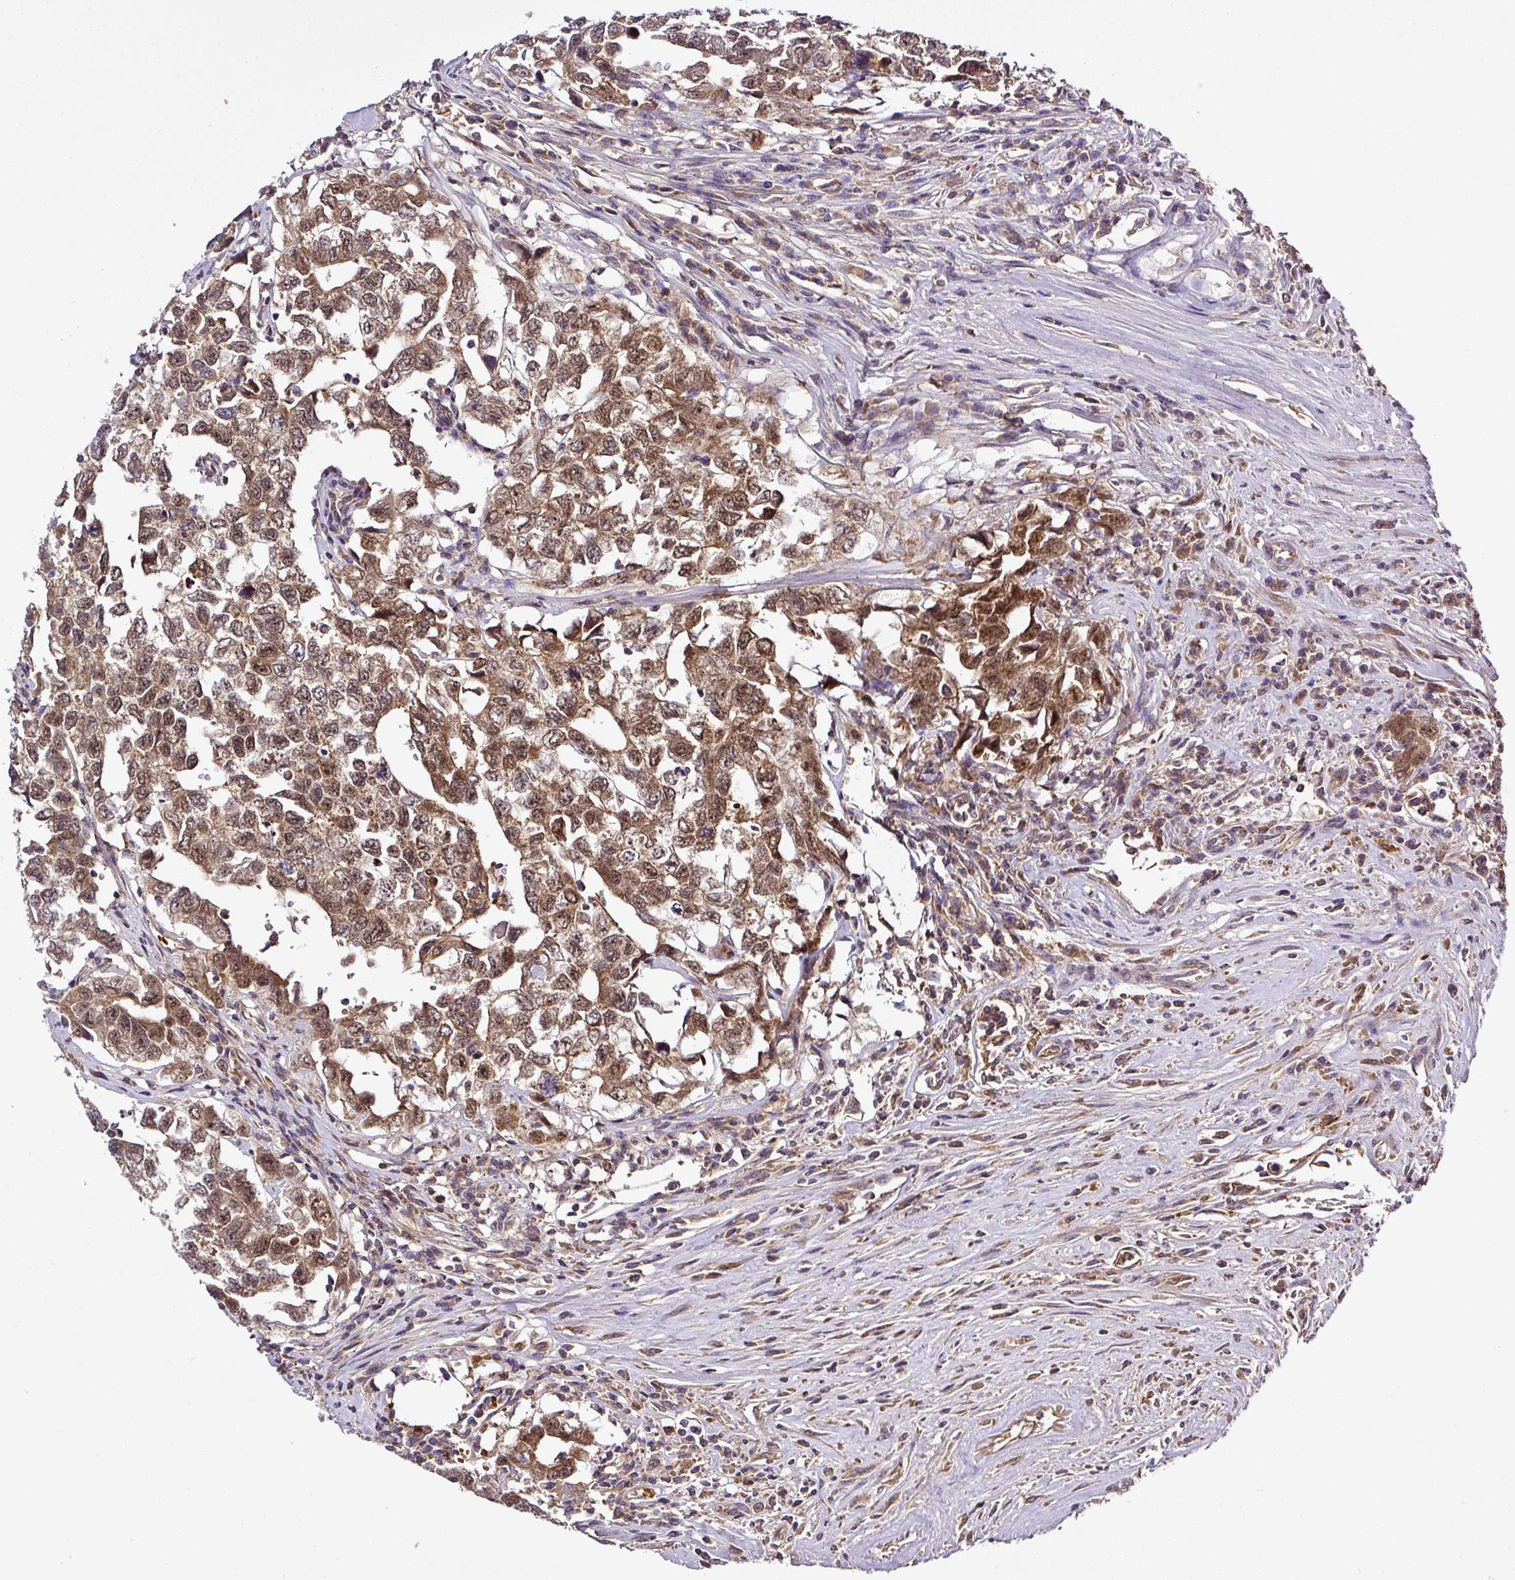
{"staining": {"intensity": "moderate", "quantity": ">75%", "location": "cytoplasmic/membranous,nuclear"}, "tissue": "testis cancer", "cell_type": "Tumor cells", "image_type": "cancer", "snomed": [{"axis": "morphology", "description": "Carcinoma, Embryonal, NOS"}, {"axis": "topography", "description": "Testis"}], "caption": "An IHC micrograph of tumor tissue is shown. Protein staining in brown labels moderate cytoplasmic/membranous and nuclear positivity in embryonal carcinoma (testis) within tumor cells. Using DAB (3,3'-diaminobenzidine) (brown) and hematoxylin (blue) stains, captured at high magnification using brightfield microscopy.", "gene": "ZNF513", "patient": {"sex": "male", "age": 22}}